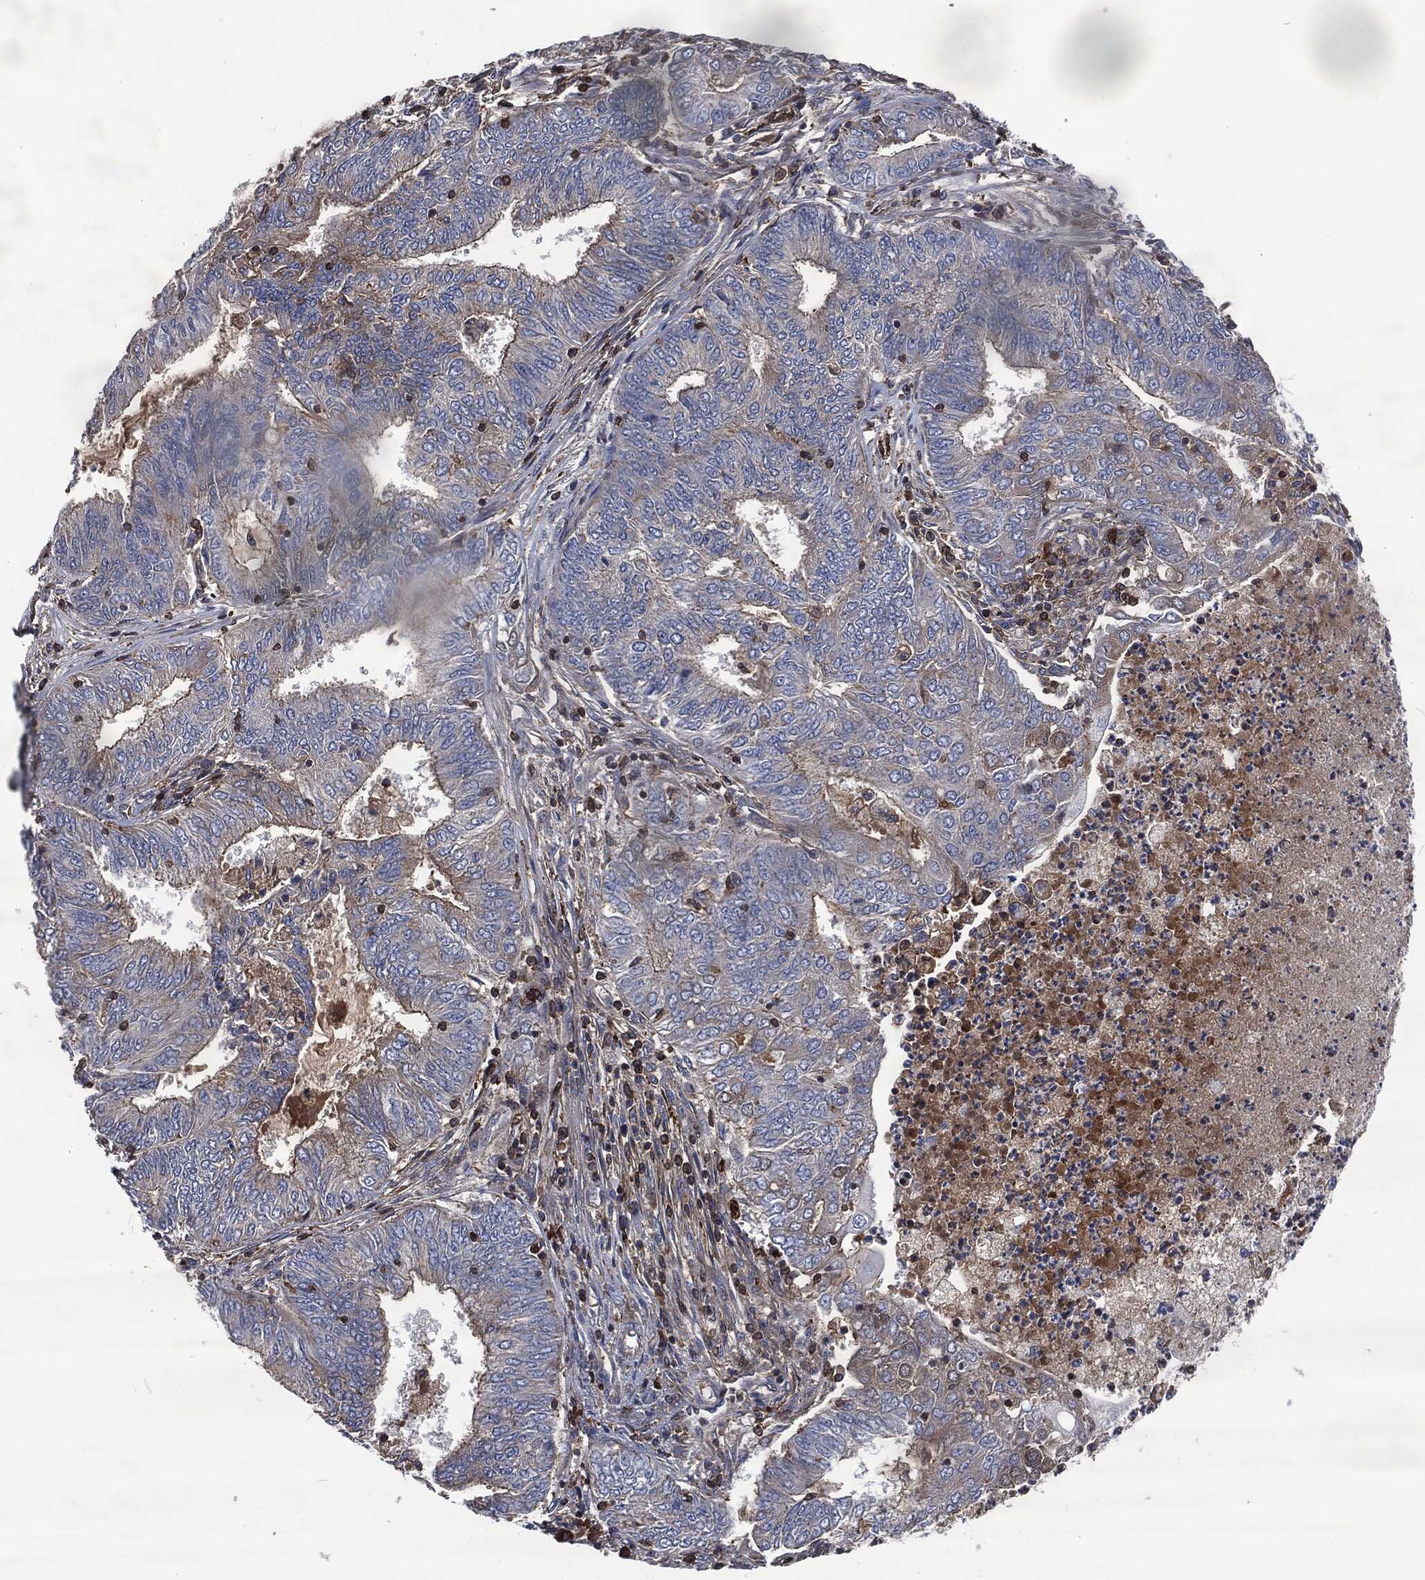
{"staining": {"intensity": "strong", "quantity": "<25%", "location": "cytoplasmic/membranous"}, "tissue": "endometrial cancer", "cell_type": "Tumor cells", "image_type": "cancer", "snomed": [{"axis": "morphology", "description": "Adenocarcinoma, NOS"}, {"axis": "topography", "description": "Endometrium"}], "caption": "Strong cytoplasmic/membranous staining is seen in approximately <25% of tumor cells in endometrial adenocarcinoma.", "gene": "LGALS9", "patient": {"sex": "female", "age": 62}}